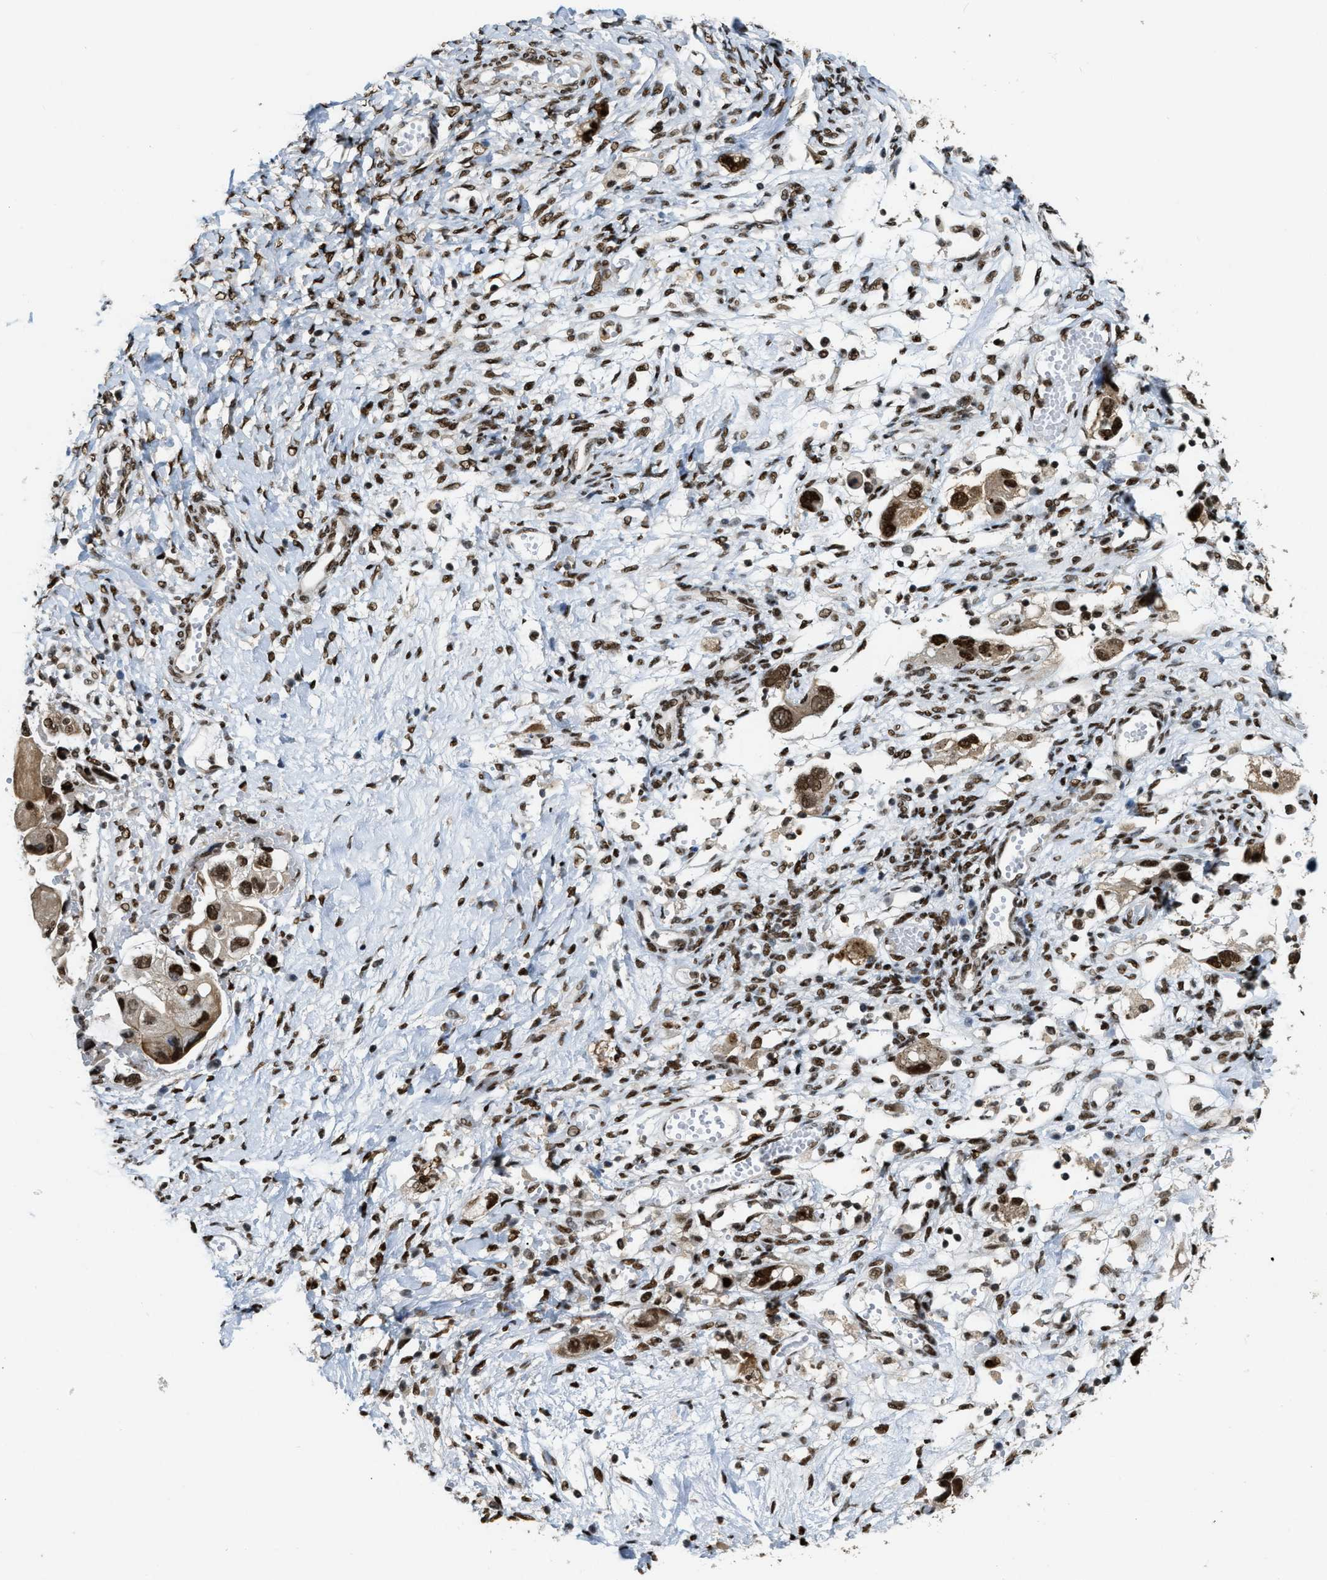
{"staining": {"intensity": "moderate", "quantity": ">75%", "location": "nuclear"}, "tissue": "ovarian cancer", "cell_type": "Tumor cells", "image_type": "cancer", "snomed": [{"axis": "morphology", "description": "Carcinoma, NOS"}, {"axis": "morphology", "description": "Cystadenocarcinoma, serous, NOS"}, {"axis": "topography", "description": "Ovary"}], "caption": "Immunohistochemistry (IHC) histopathology image of neoplastic tissue: ovarian cancer stained using immunohistochemistry displays medium levels of moderate protein expression localized specifically in the nuclear of tumor cells, appearing as a nuclear brown color.", "gene": "NUMA1", "patient": {"sex": "female", "age": 69}}